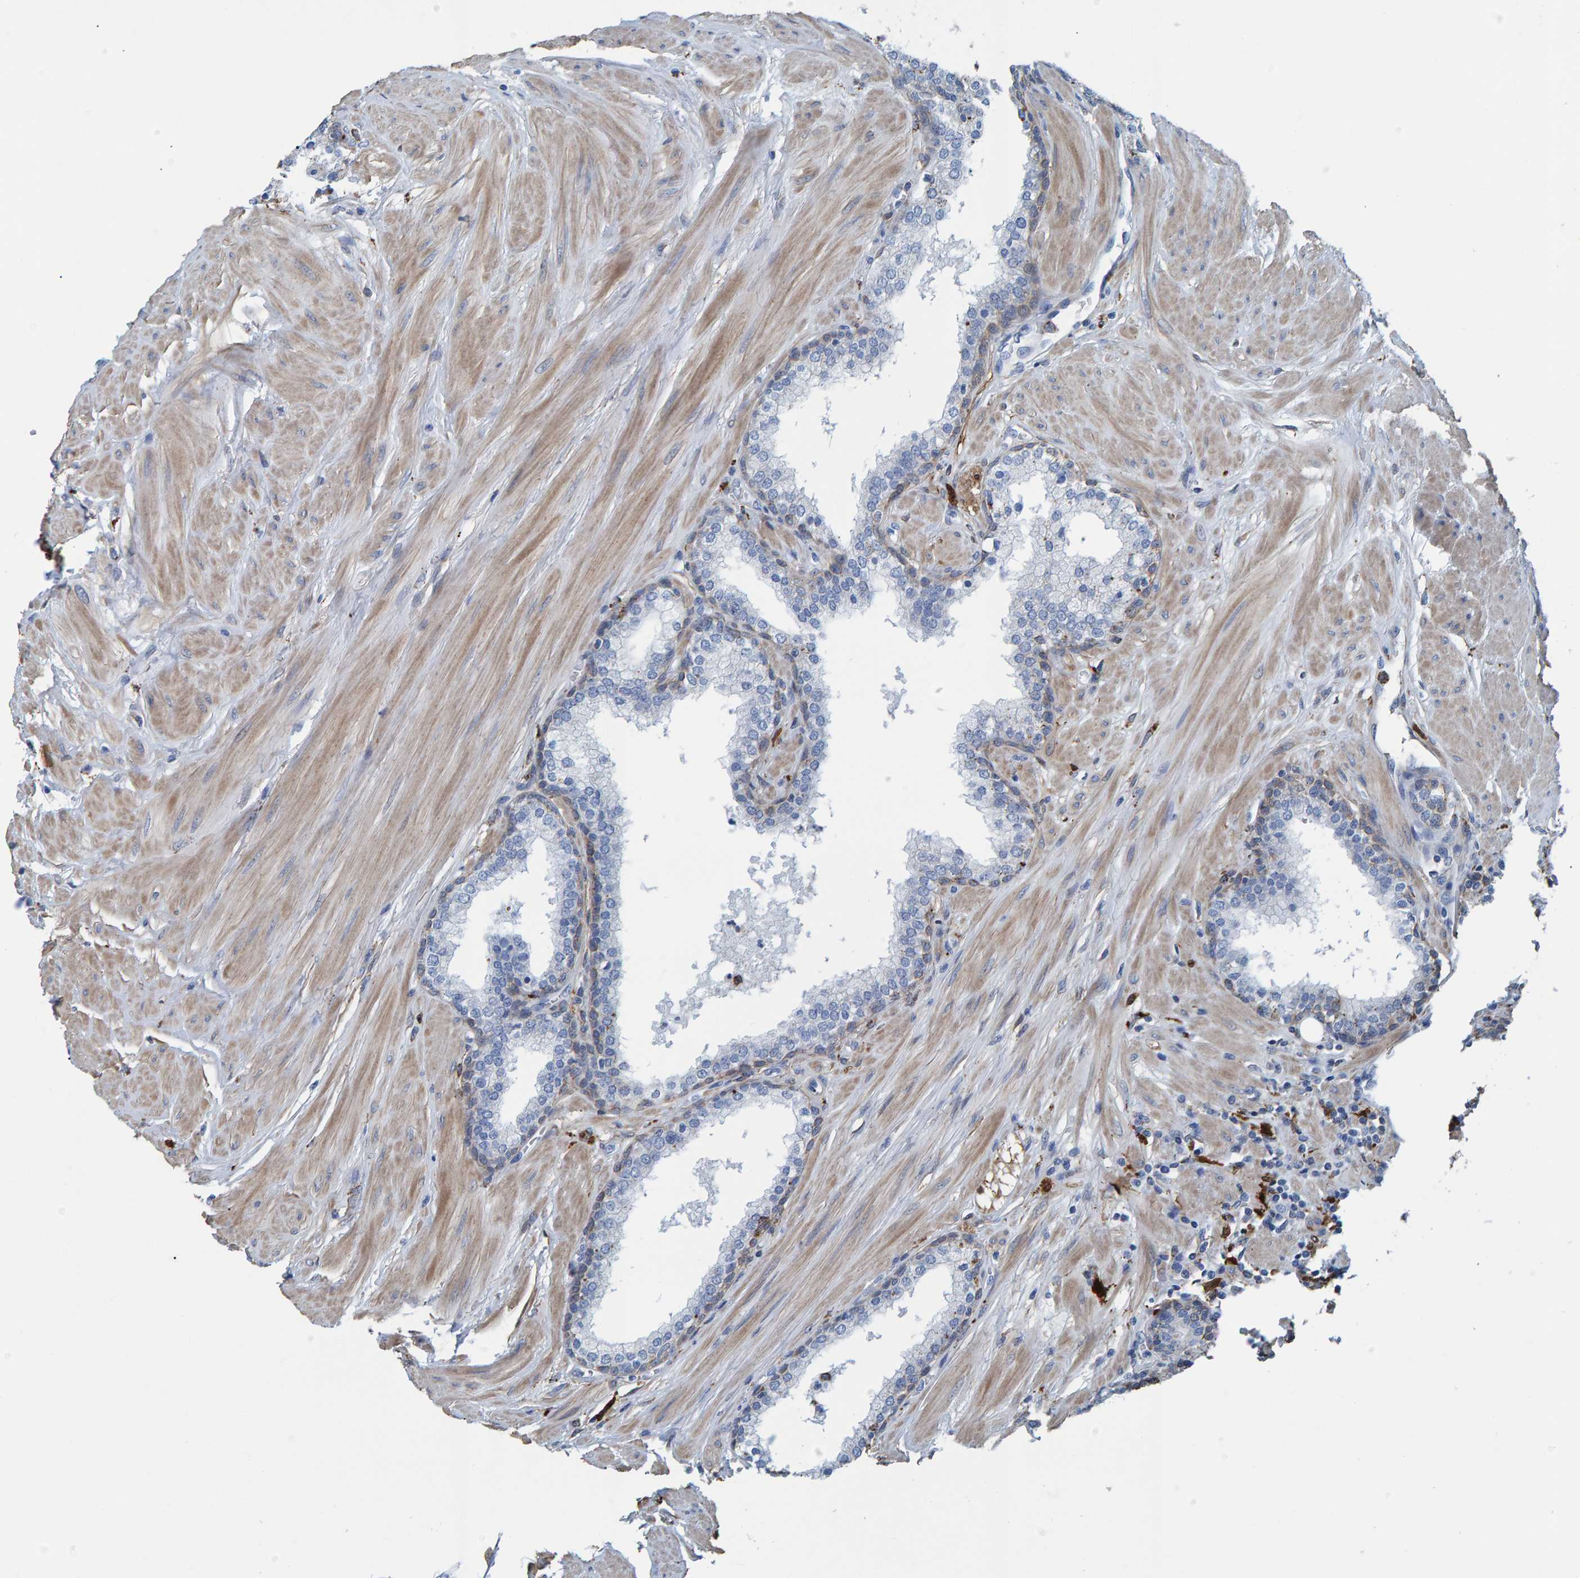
{"staining": {"intensity": "weak", "quantity": "<25%", "location": "cytoplasmic/membranous"}, "tissue": "prostate", "cell_type": "Glandular cells", "image_type": "normal", "snomed": [{"axis": "morphology", "description": "Normal tissue, NOS"}, {"axis": "topography", "description": "Prostate"}], "caption": "An image of human prostate is negative for staining in glandular cells. (Brightfield microscopy of DAB IHC at high magnification).", "gene": "IDO1", "patient": {"sex": "male", "age": 51}}